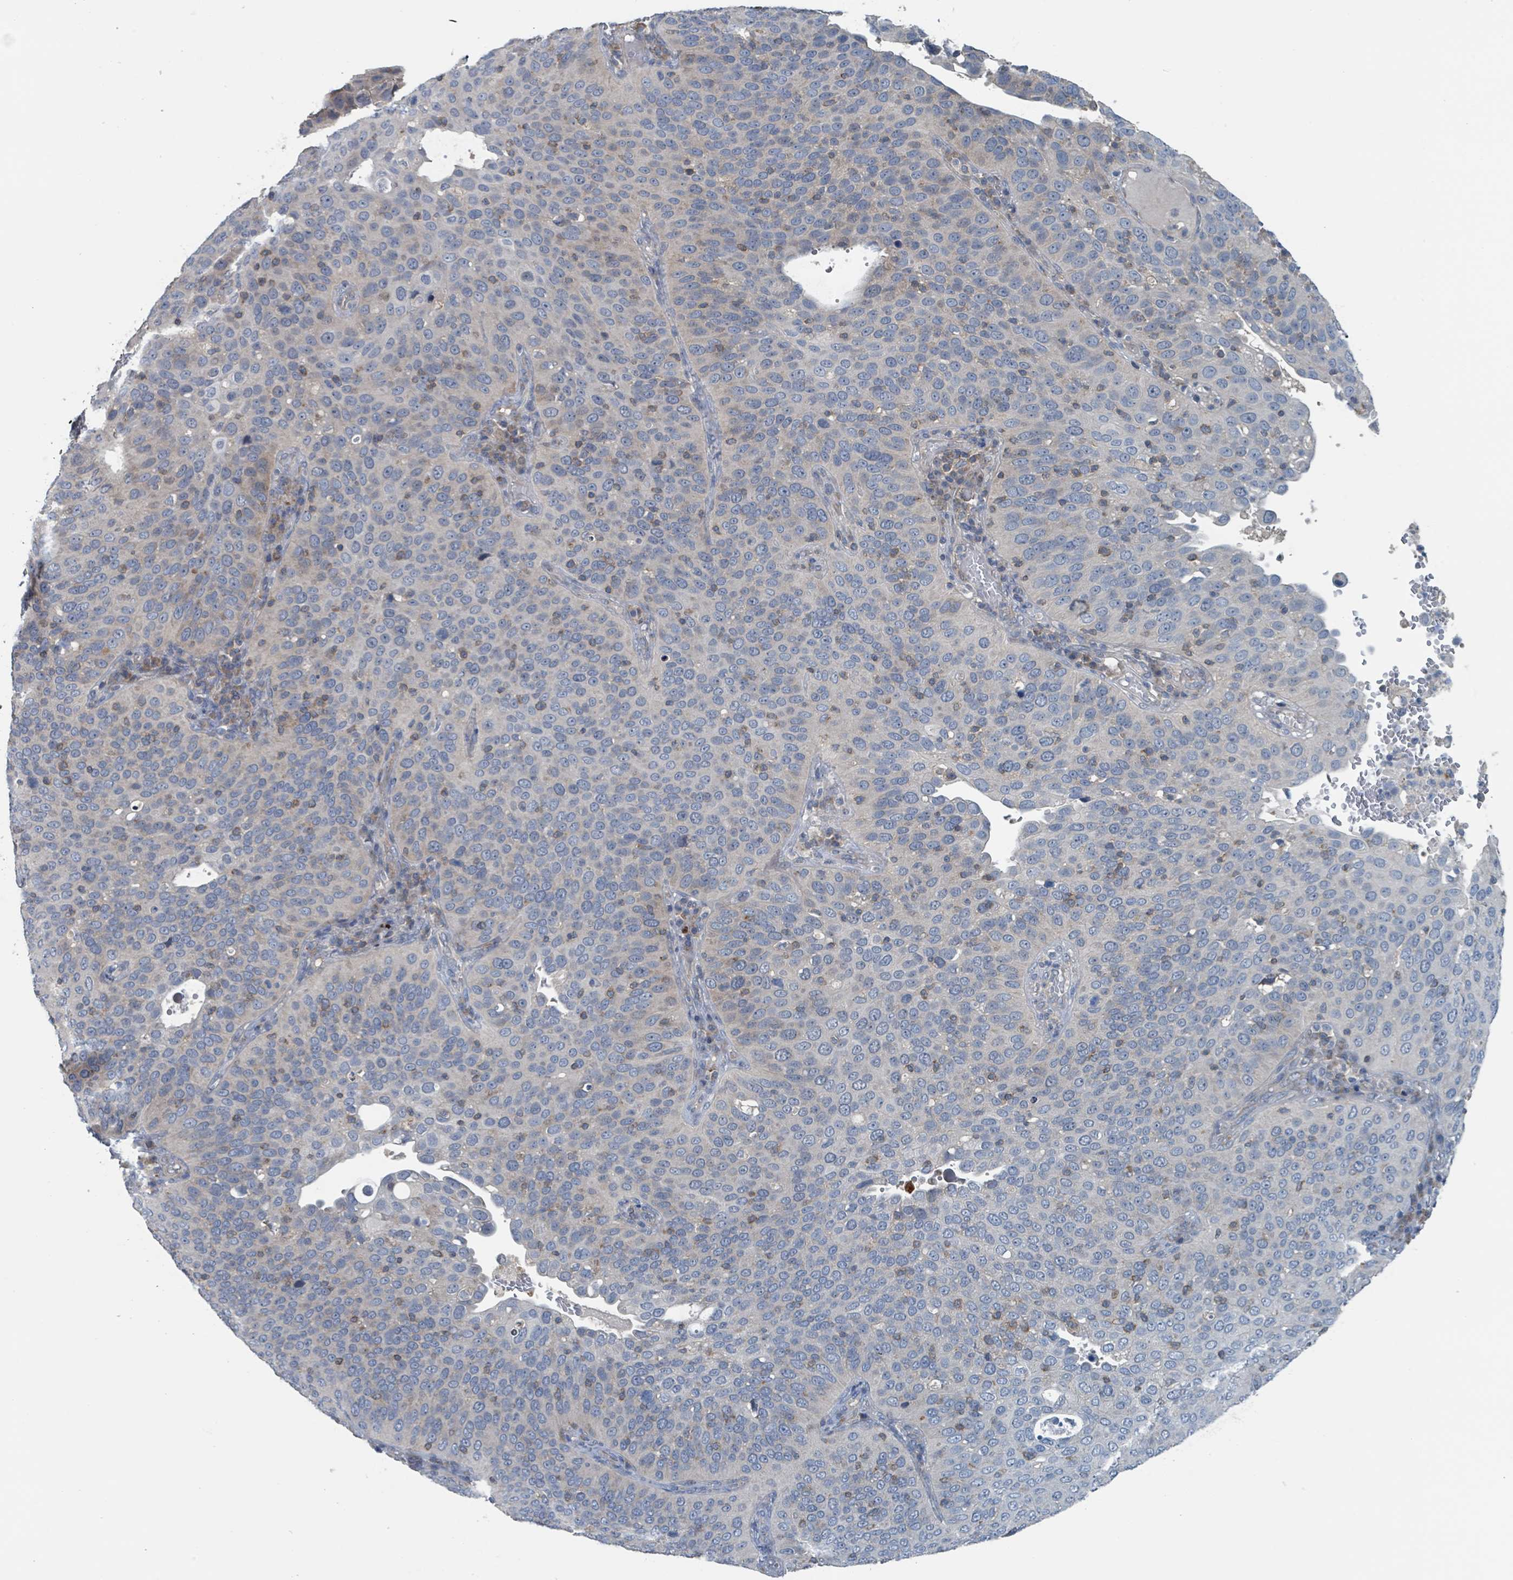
{"staining": {"intensity": "moderate", "quantity": "<25%", "location": "cytoplasmic/membranous"}, "tissue": "cervical cancer", "cell_type": "Tumor cells", "image_type": "cancer", "snomed": [{"axis": "morphology", "description": "Squamous cell carcinoma, NOS"}, {"axis": "topography", "description": "Cervix"}], "caption": "Cervical cancer was stained to show a protein in brown. There is low levels of moderate cytoplasmic/membranous positivity in approximately <25% of tumor cells. The staining is performed using DAB (3,3'-diaminobenzidine) brown chromogen to label protein expression. The nuclei are counter-stained blue using hematoxylin.", "gene": "ACBD4", "patient": {"sex": "female", "age": 36}}